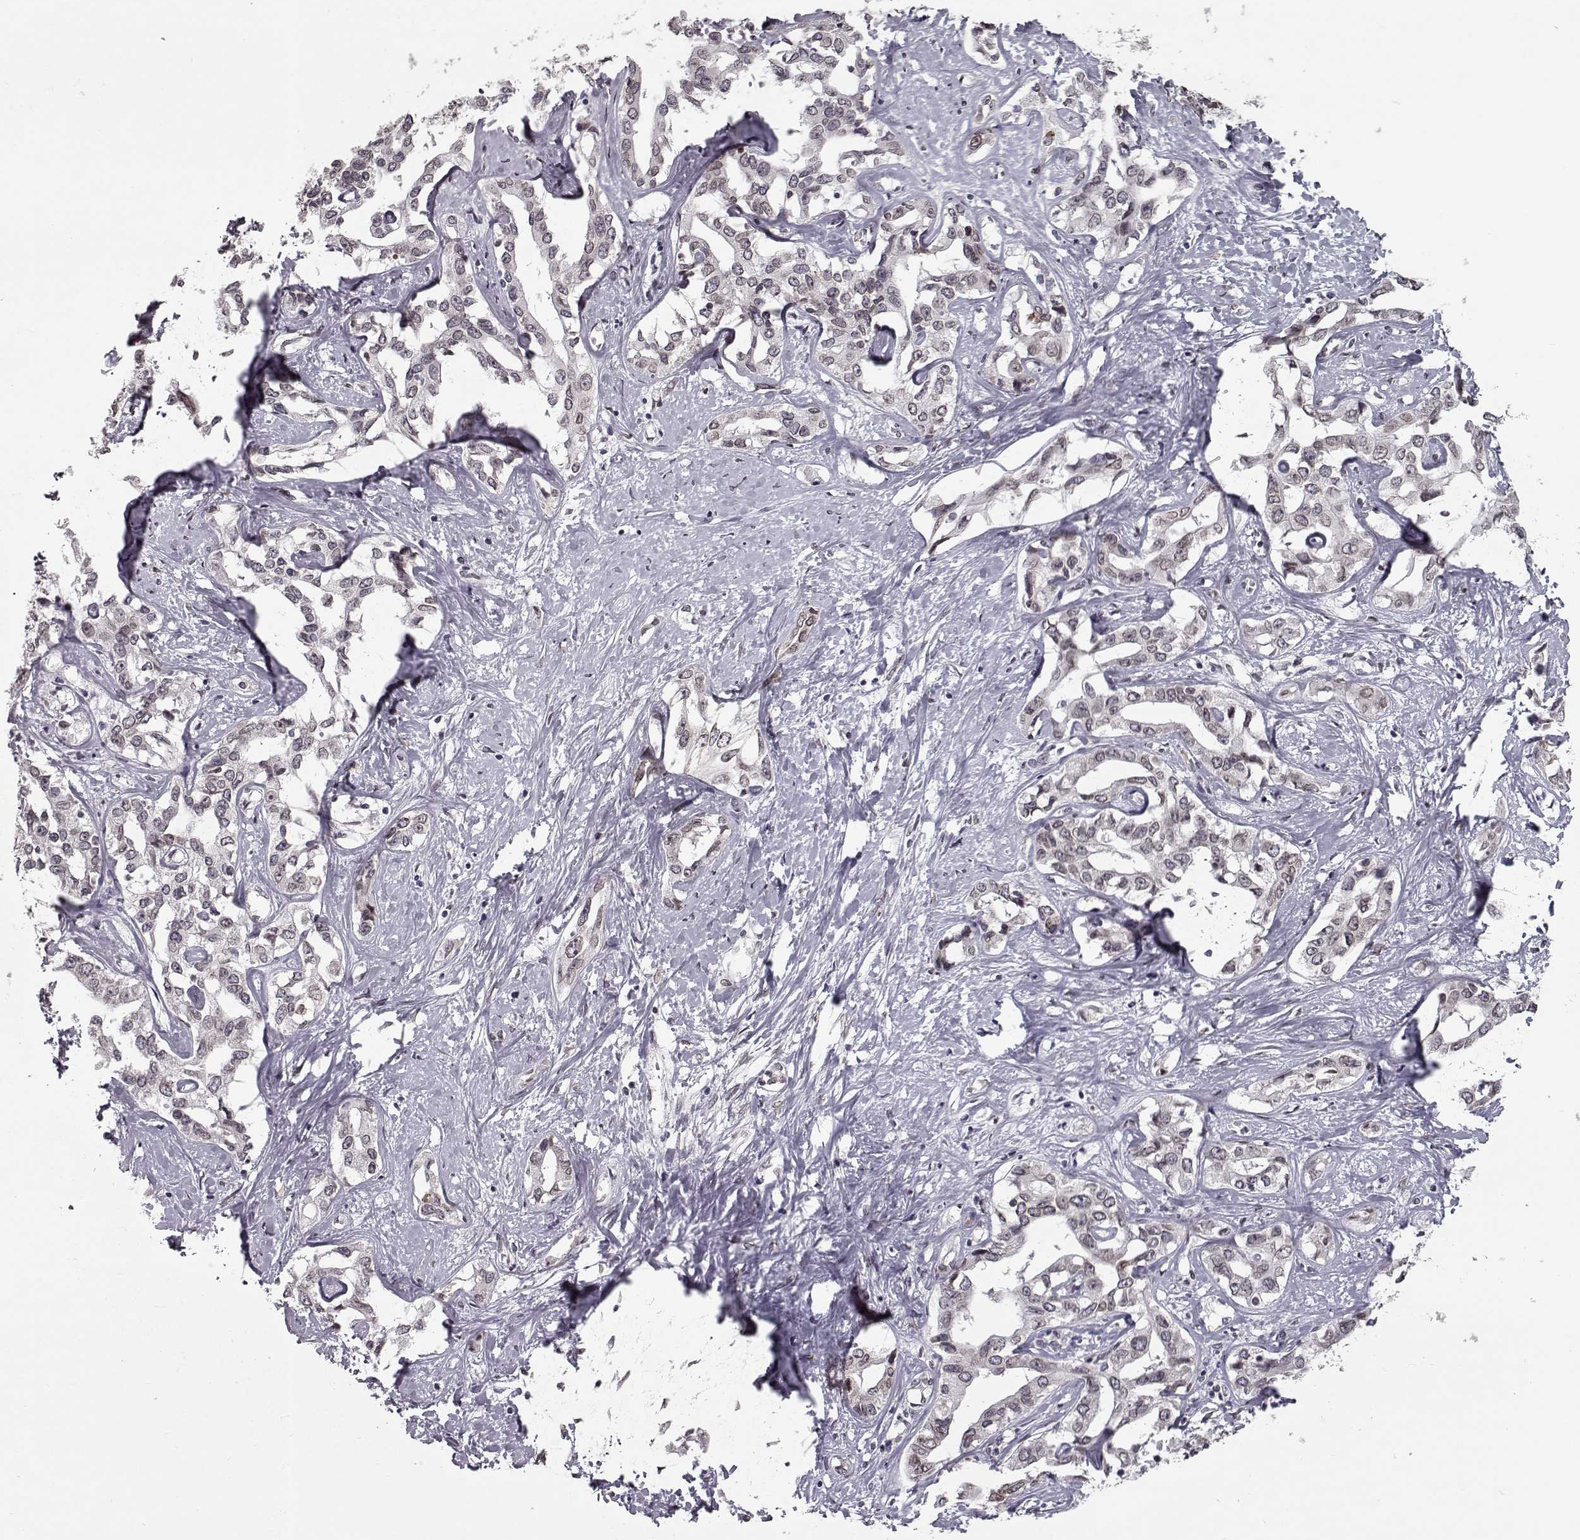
{"staining": {"intensity": "negative", "quantity": "none", "location": "none"}, "tissue": "liver cancer", "cell_type": "Tumor cells", "image_type": "cancer", "snomed": [{"axis": "morphology", "description": "Cholangiocarcinoma"}, {"axis": "topography", "description": "Liver"}], "caption": "The photomicrograph shows no significant staining in tumor cells of cholangiocarcinoma (liver).", "gene": "NUP37", "patient": {"sex": "male", "age": 59}}